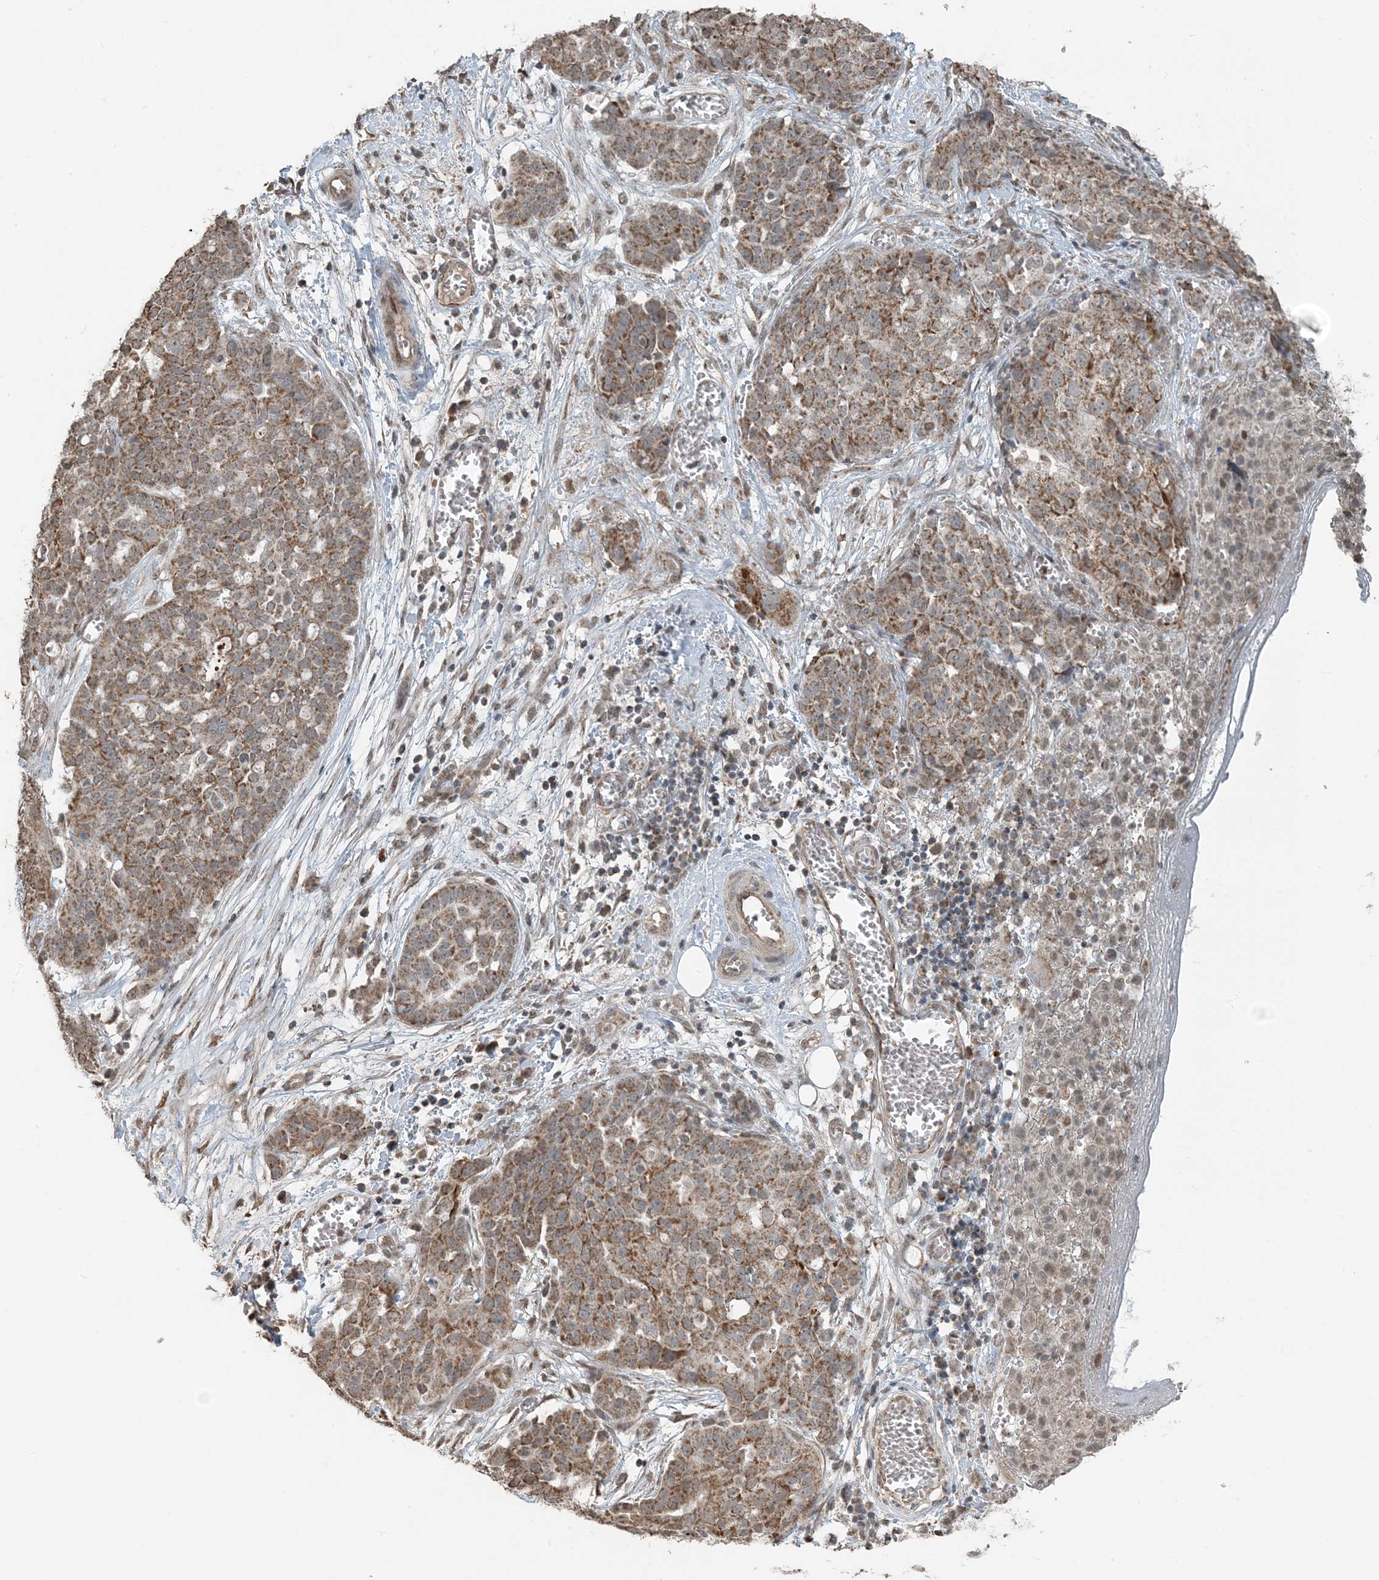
{"staining": {"intensity": "moderate", "quantity": ">75%", "location": "cytoplasmic/membranous"}, "tissue": "ovarian cancer", "cell_type": "Tumor cells", "image_type": "cancer", "snomed": [{"axis": "morphology", "description": "Cystadenocarcinoma, serous, NOS"}, {"axis": "topography", "description": "Soft tissue"}, {"axis": "topography", "description": "Ovary"}], "caption": "Brown immunohistochemical staining in ovarian cancer exhibits moderate cytoplasmic/membranous positivity in approximately >75% of tumor cells.", "gene": "PILRB", "patient": {"sex": "female", "age": 57}}